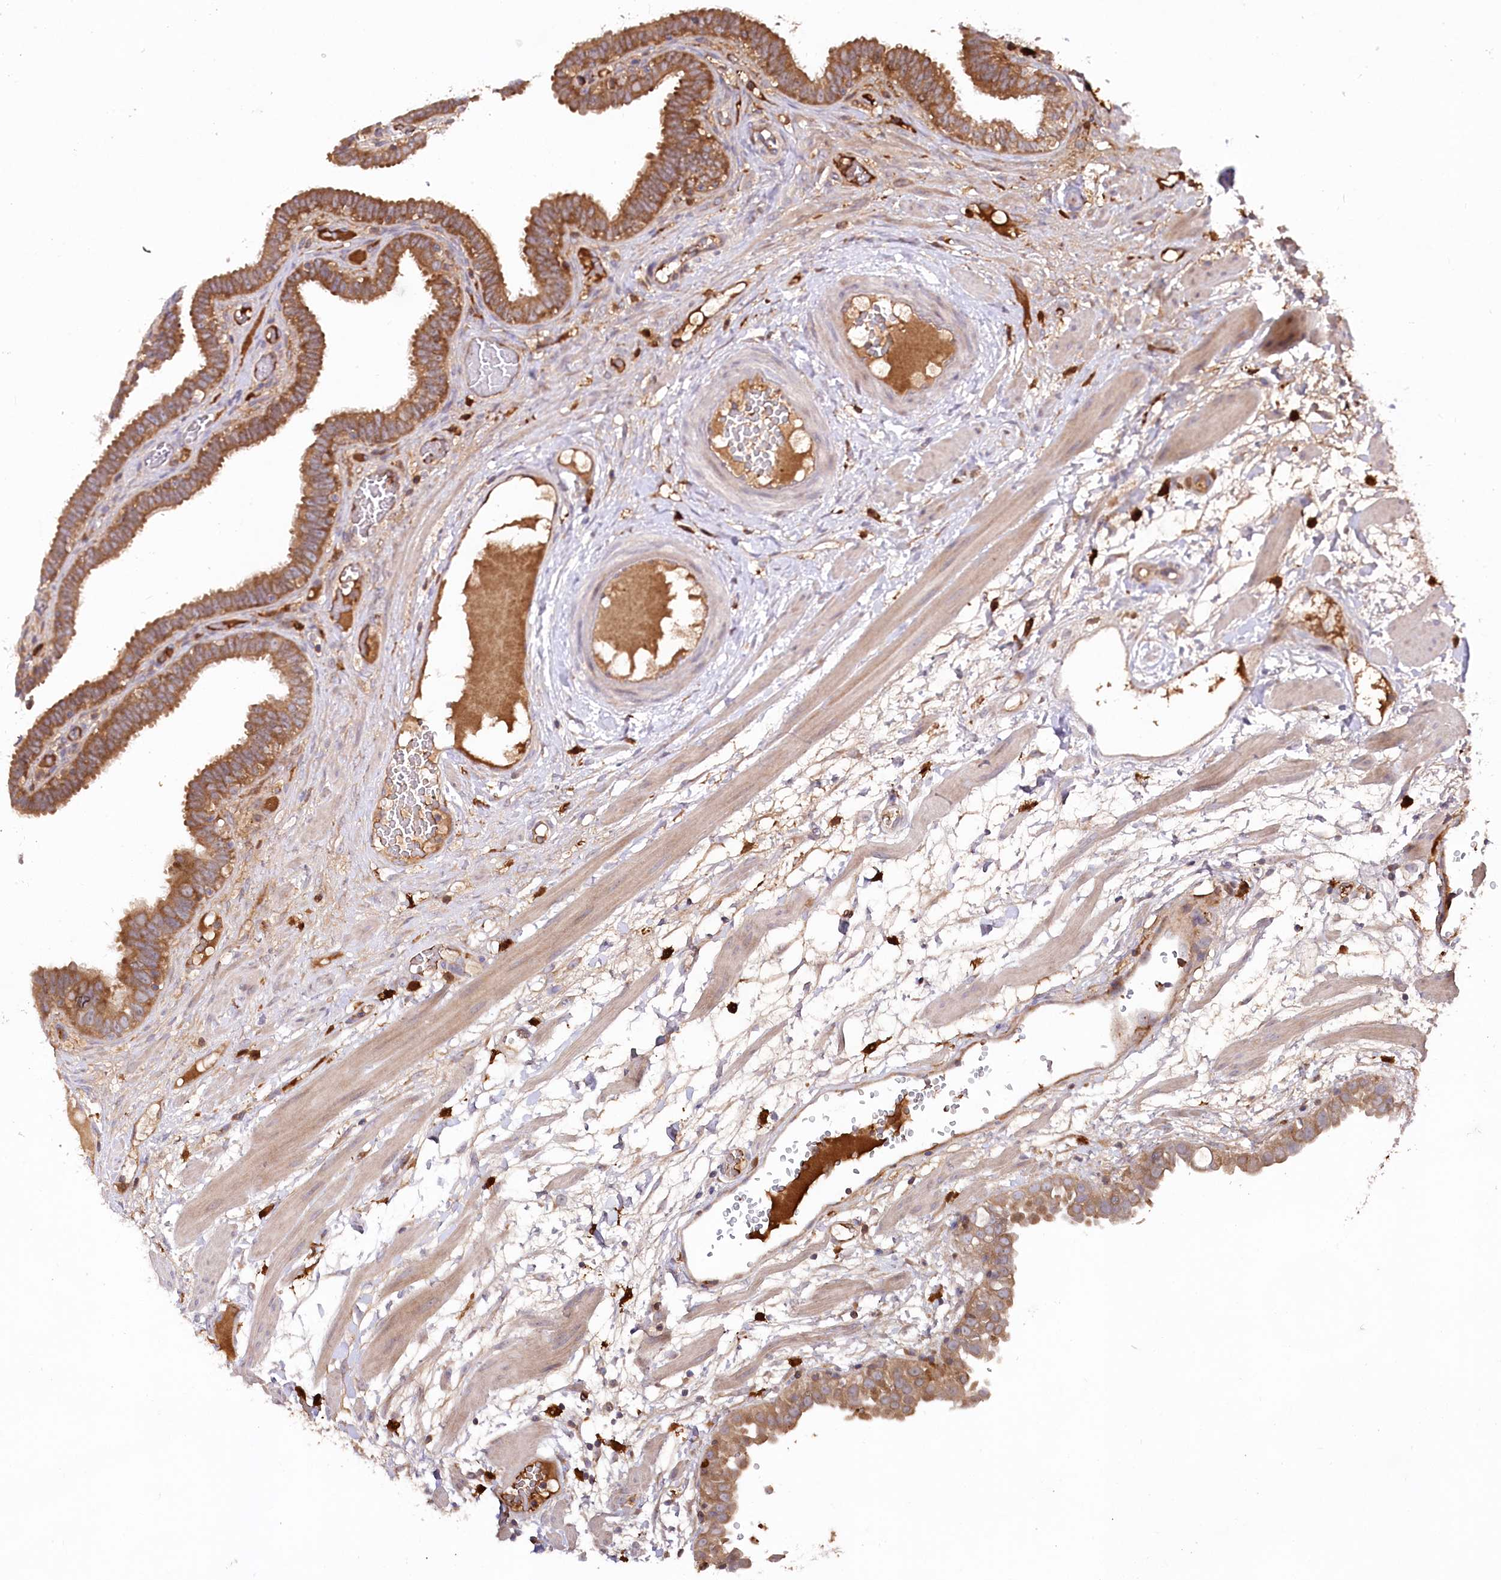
{"staining": {"intensity": "strong", "quantity": ">75%", "location": "cytoplasmic/membranous"}, "tissue": "fallopian tube", "cell_type": "Glandular cells", "image_type": "normal", "snomed": [{"axis": "morphology", "description": "Normal tissue, NOS"}, {"axis": "topography", "description": "Fallopian tube"}, {"axis": "topography", "description": "Placenta"}], "caption": "An immunohistochemistry photomicrograph of unremarkable tissue is shown. Protein staining in brown highlights strong cytoplasmic/membranous positivity in fallopian tube within glandular cells.", "gene": "PPP1R21", "patient": {"sex": "female", "age": 32}}